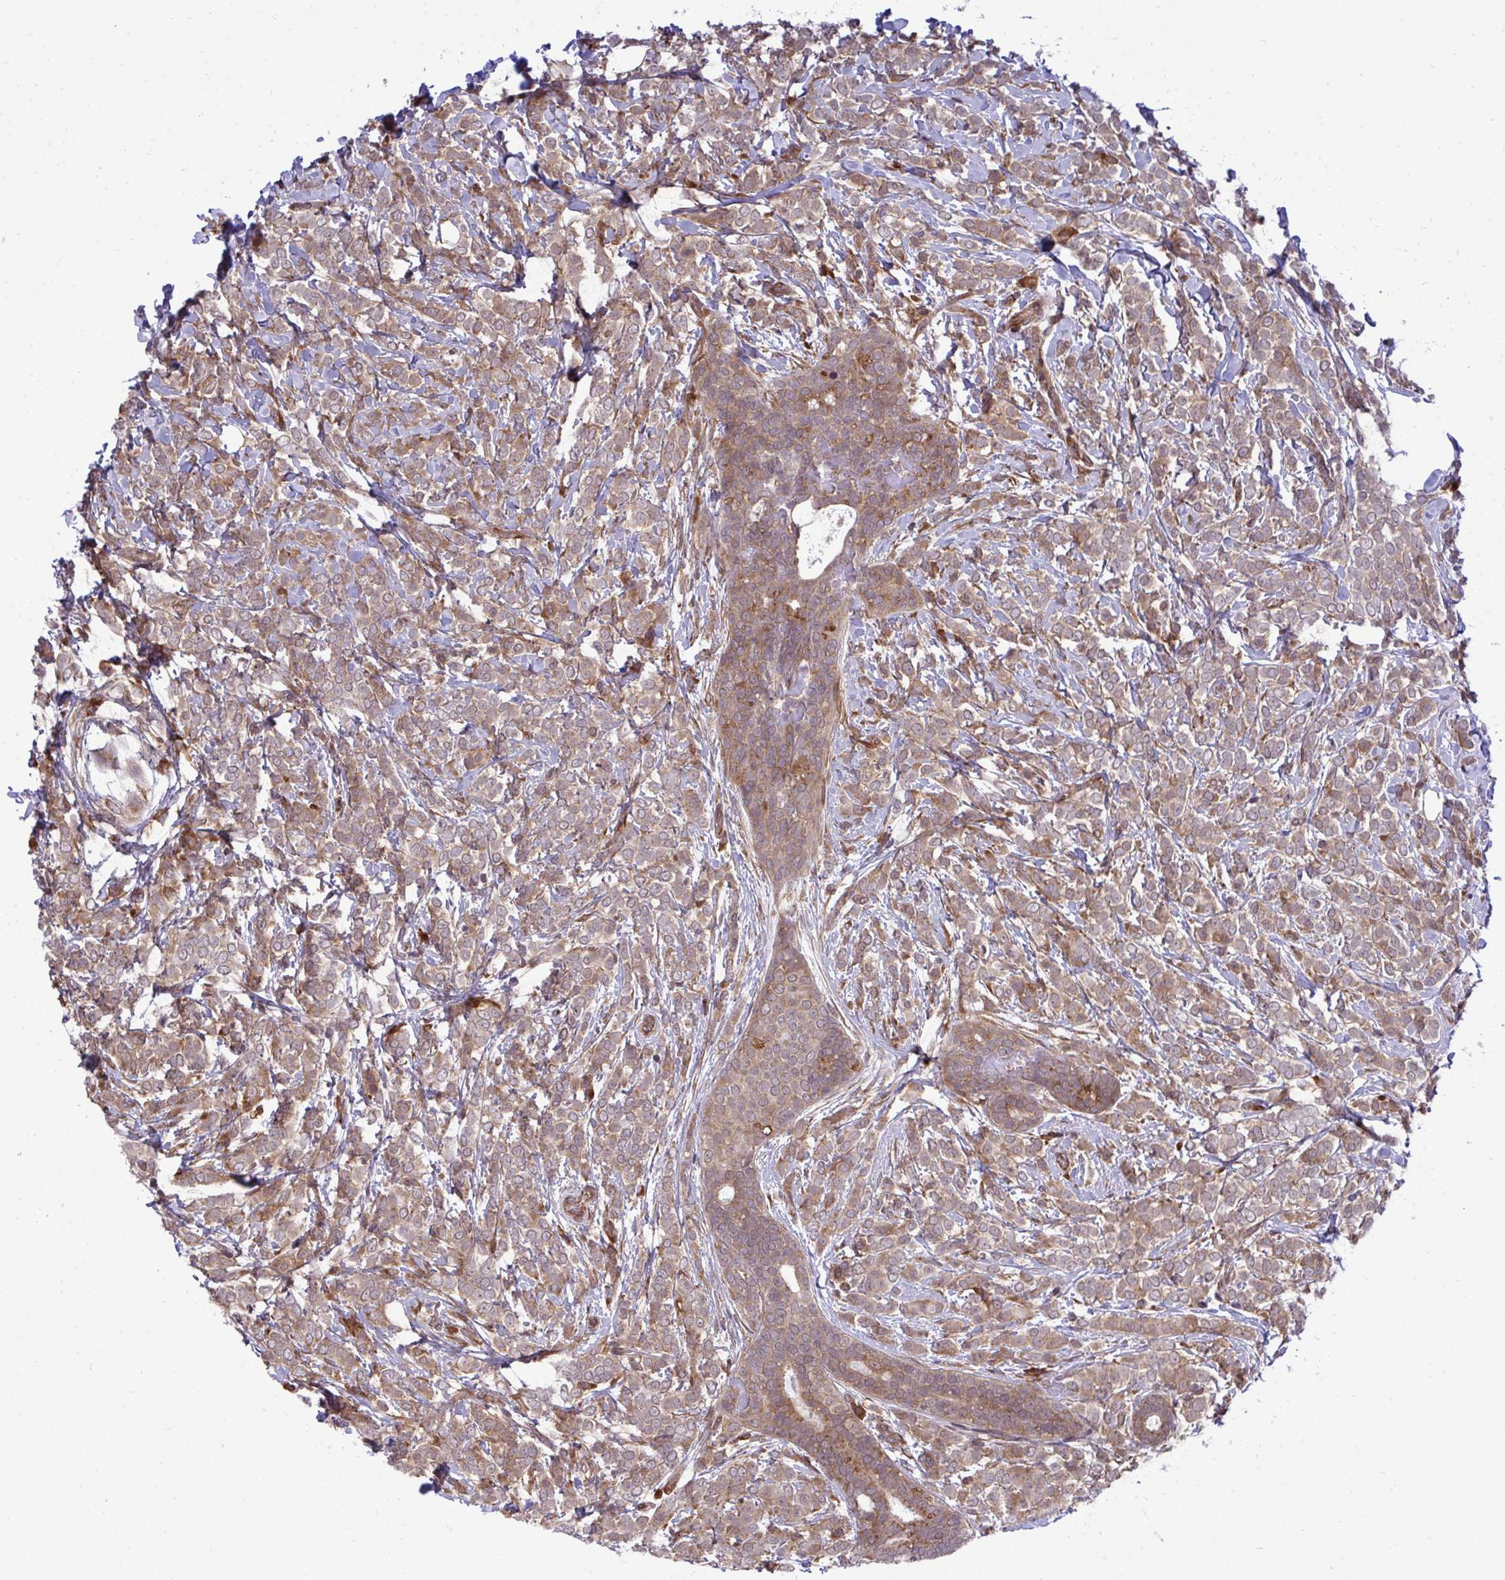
{"staining": {"intensity": "moderate", "quantity": ">75%", "location": "cytoplasmic/membranous"}, "tissue": "breast cancer", "cell_type": "Tumor cells", "image_type": "cancer", "snomed": [{"axis": "morphology", "description": "Lobular carcinoma"}, {"axis": "topography", "description": "Breast"}], "caption": "IHC staining of breast cancer (lobular carcinoma), which displays medium levels of moderate cytoplasmic/membranous expression in about >75% of tumor cells indicating moderate cytoplasmic/membranous protein positivity. The staining was performed using DAB (3,3'-diaminobenzidine) (brown) for protein detection and nuclei were counterstained in hematoxylin (blue).", "gene": "RPS15", "patient": {"sex": "female", "age": 49}}